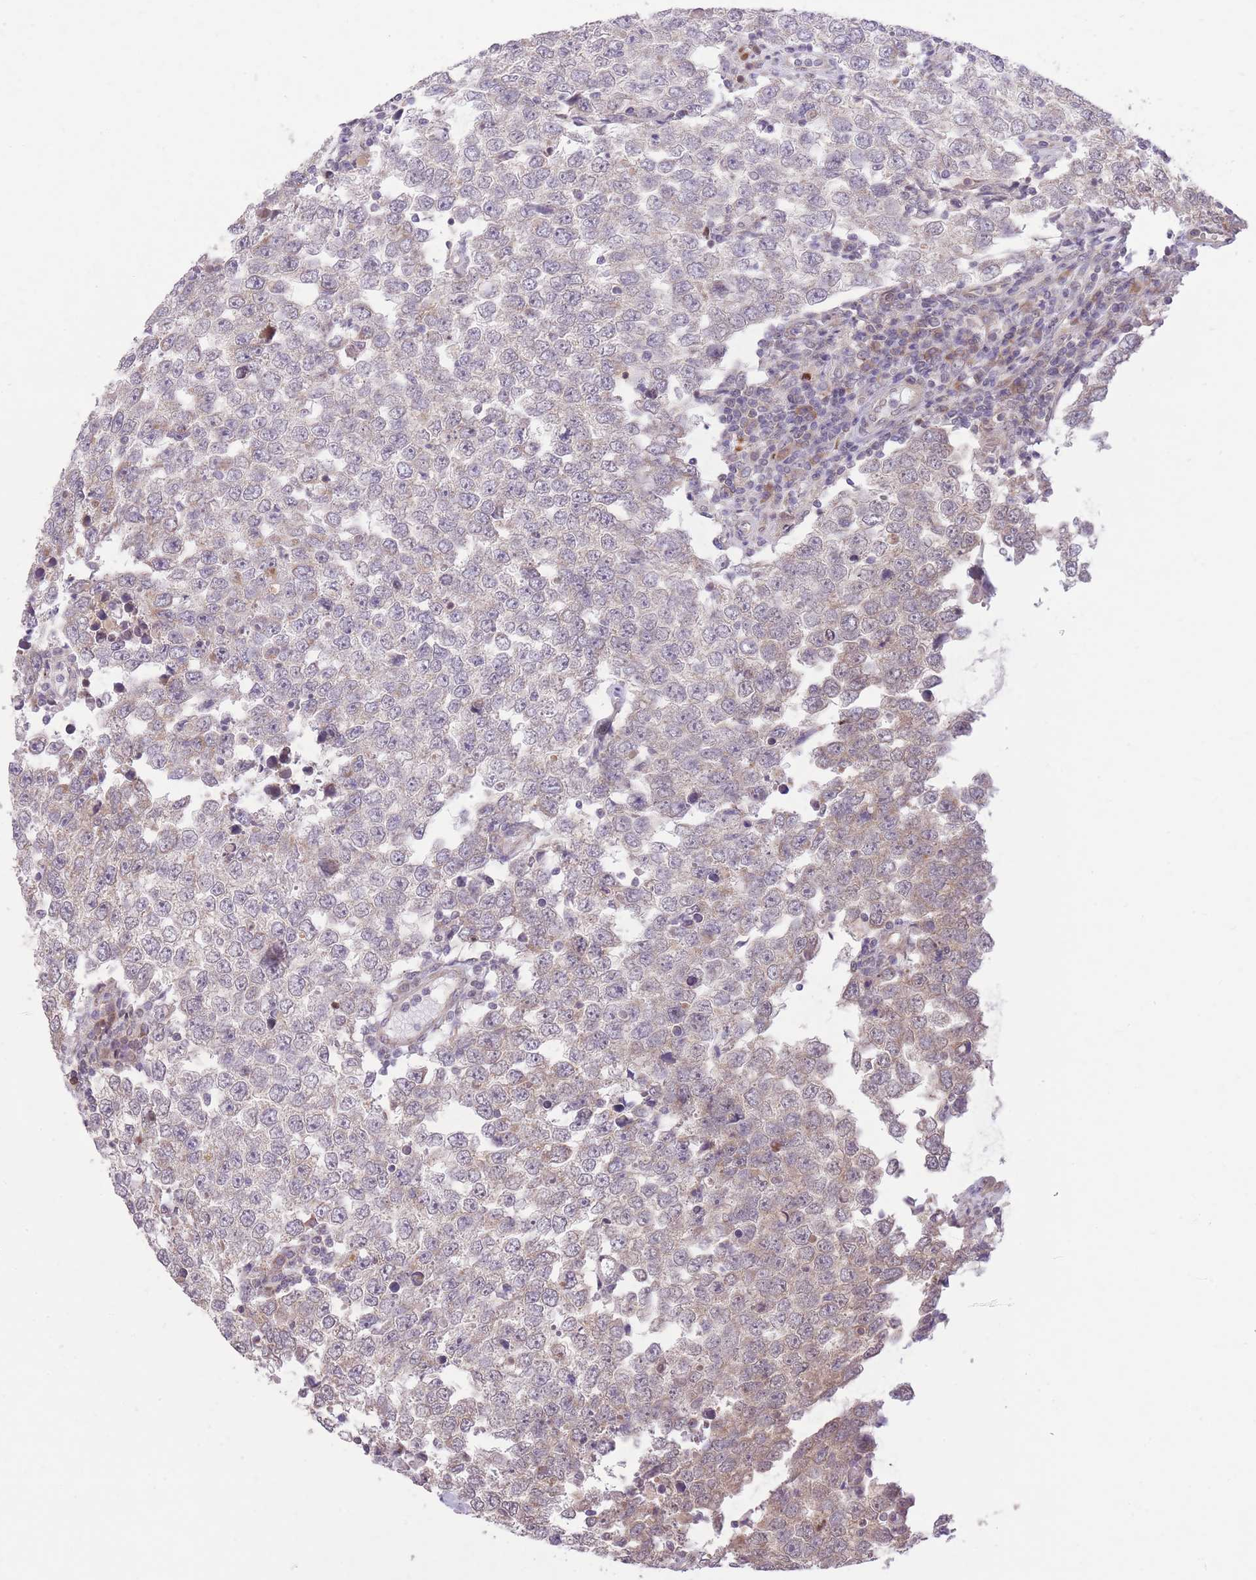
{"staining": {"intensity": "weak", "quantity": "<25%", "location": "cytoplasmic/membranous"}, "tissue": "testis cancer", "cell_type": "Tumor cells", "image_type": "cancer", "snomed": [{"axis": "morphology", "description": "Seminoma, NOS"}, {"axis": "morphology", "description": "Carcinoma, Embryonal, NOS"}, {"axis": "topography", "description": "Testis"}], "caption": "Micrograph shows no protein staining in tumor cells of testis cancer (embryonal carcinoma) tissue. (Brightfield microscopy of DAB immunohistochemistry at high magnification).", "gene": "ELOA2", "patient": {"sex": "male", "age": 28}}